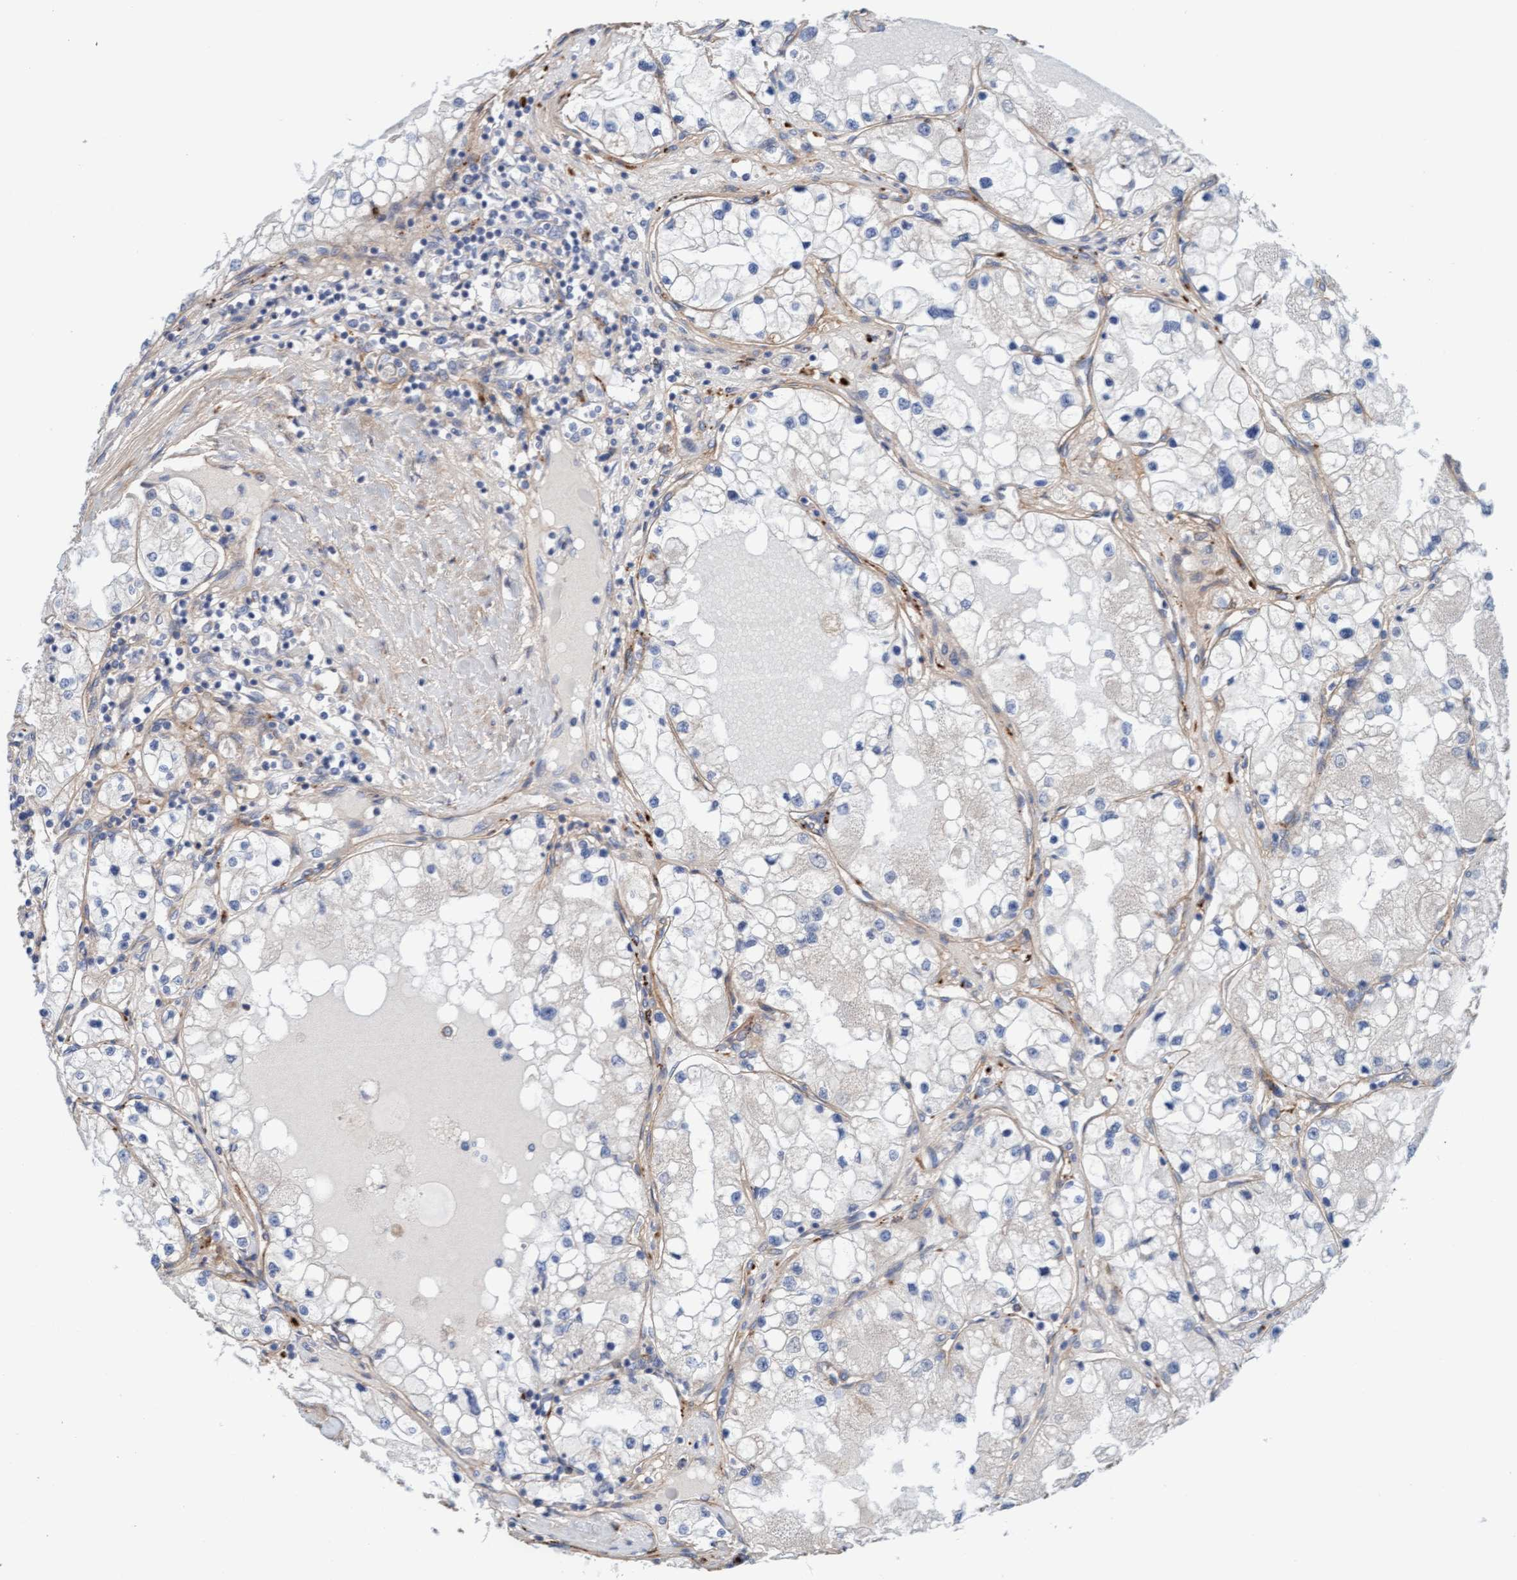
{"staining": {"intensity": "negative", "quantity": "none", "location": "none"}, "tissue": "renal cancer", "cell_type": "Tumor cells", "image_type": "cancer", "snomed": [{"axis": "morphology", "description": "Adenocarcinoma, NOS"}, {"axis": "topography", "description": "Kidney"}], "caption": "Tumor cells are negative for brown protein staining in renal cancer.", "gene": "CDK5RAP3", "patient": {"sex": "male", "age": 68}}